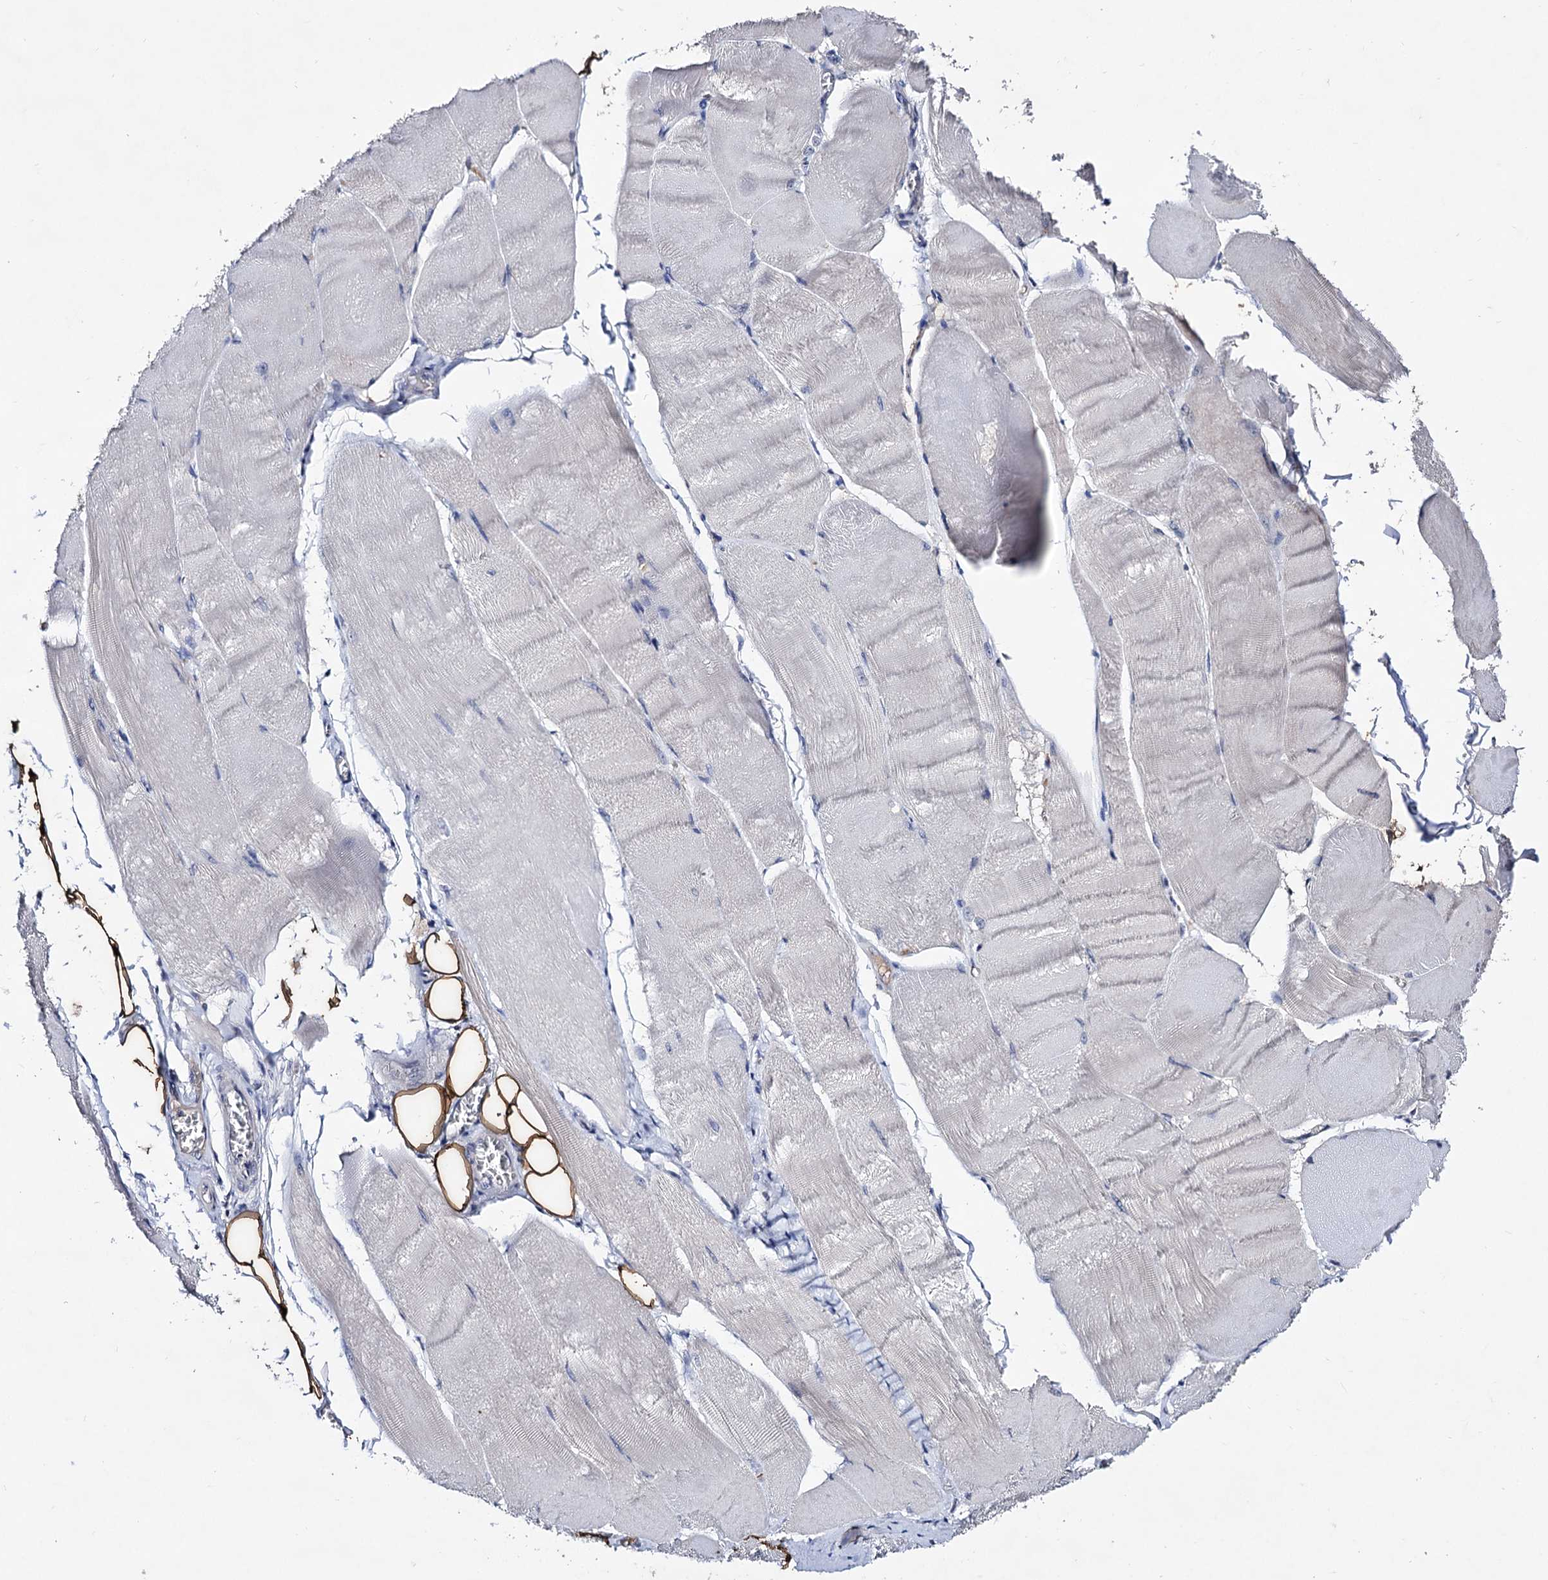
{"staining": {"intensity": "negative", "quantity": "none", "location": "none"}, "tissue": "skeletal muscle", "cell_type": "Myocytes", "image_type": "normal", "snomed": [{"axis": "morphology", "description": "Normal tissue, NOS"}, {"axis": "morphology", "description": "Basal cell carcinoma"}, {"axis": "topography", "description": "Skeletal muscle"}], "caption": "Histopathology image shows no protein positivity in myocytes of benign skeletal muscle. The staining was performed using DAB to visualize the protein expression in brown, while the nuclei were stained in blue with hematoxylin (Magnification: 20x).", "gene": "PLIN1", "patient": {"sex": "female", "age": 64}}